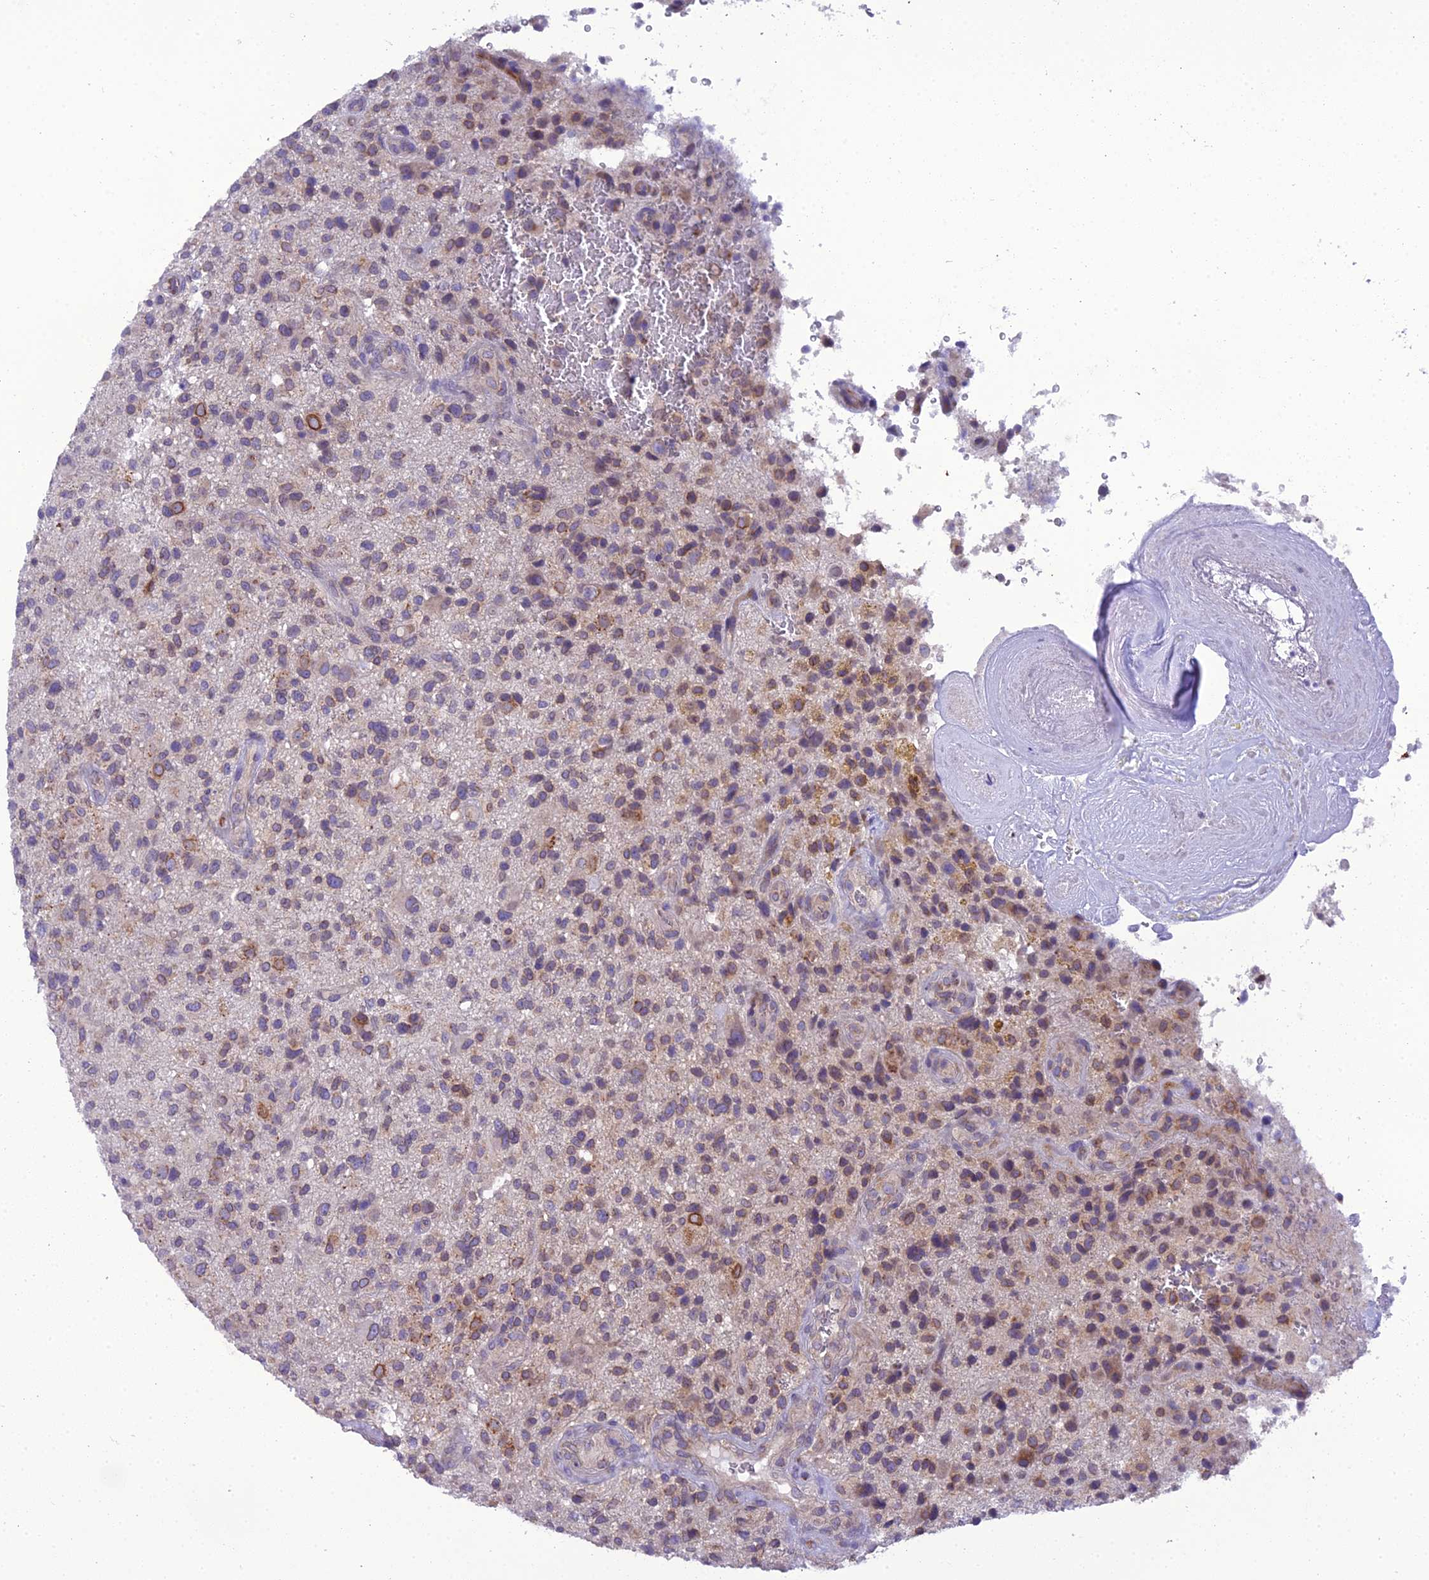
{"staining": {"intensity": "moderate", "quantity": "<25%", "location": "cytoplasmic/membranous"}, "tissue": "glioma", "cell_type": "Tumor cells", "image_type": "cancer", "snomed": [{"axis": "morphology", "description": "Glioma, malignant, High grade"}, {"axis": "topography", "description": "Brain"}], "caption": "Glioma was stained to show a protein in brown. There is low levels of moderate cytoplasmic/membranous expression in approximately <25% of tumor cells.", "gene": "GOLPH3", "patient": {"sex": "male", "age": 47}}